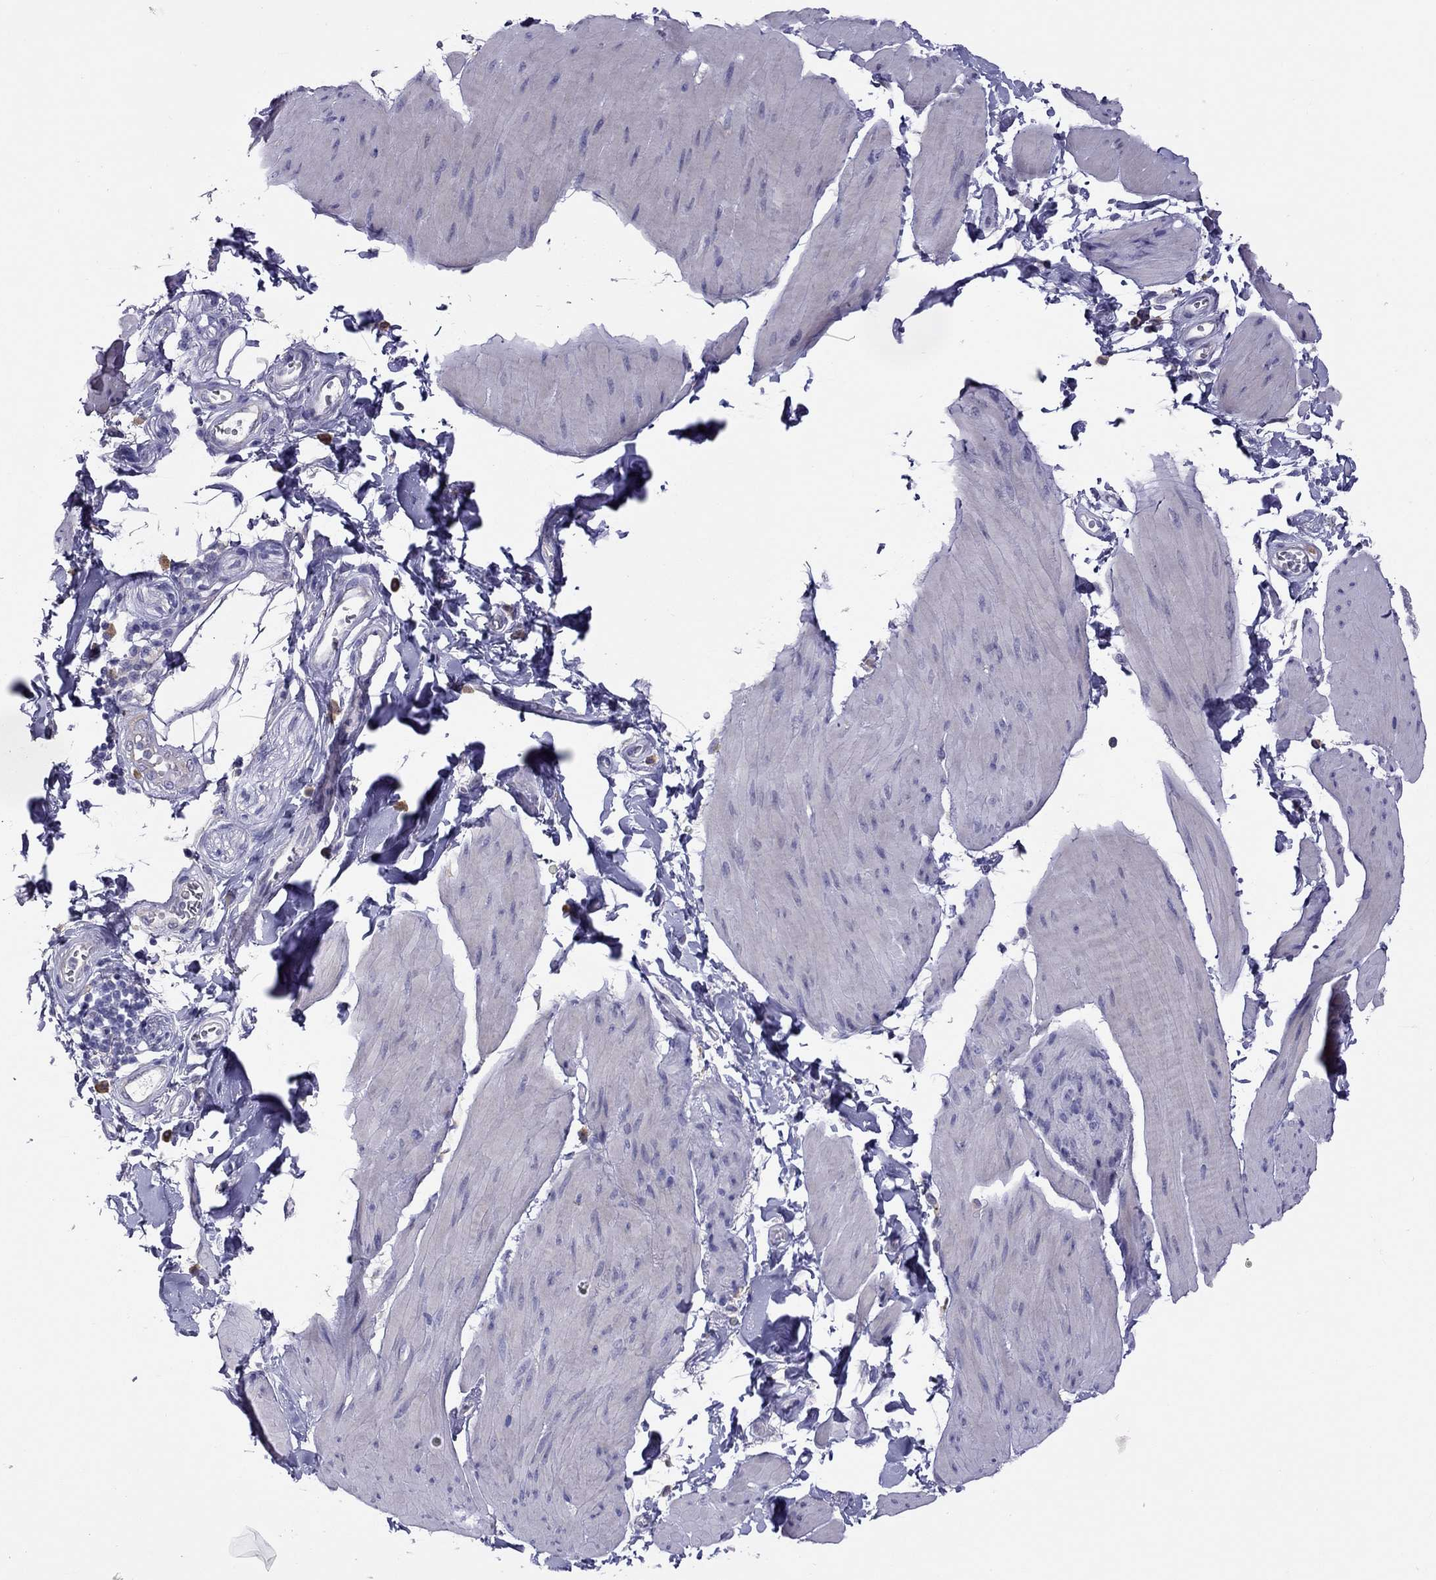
{"staining": {"intensity": "negative", "quantity": "none", "location": "none"}, "tissue": "smooth muscle", "cell_type": "Smooth muscle cells", "image_type": "normal", "snomed": [{"axis": "morphology", "description": "Normal tissue, NOS"}, {"axis": "topography", "description": "Adipose tissue"}, {"axis": "topography", "description": "Smooth muscle"}, {"axis": "topography", "description": "Peripheral nerve tissue"}], "caption": "High power microscopy micrograph of an immunohistochemistry (IHC) image of benign smooth muscle, revealing no significant positivity in smooth muscle cells.", "gene": "ALOX15B", "patient": {"sex": "male", "age": 83}}